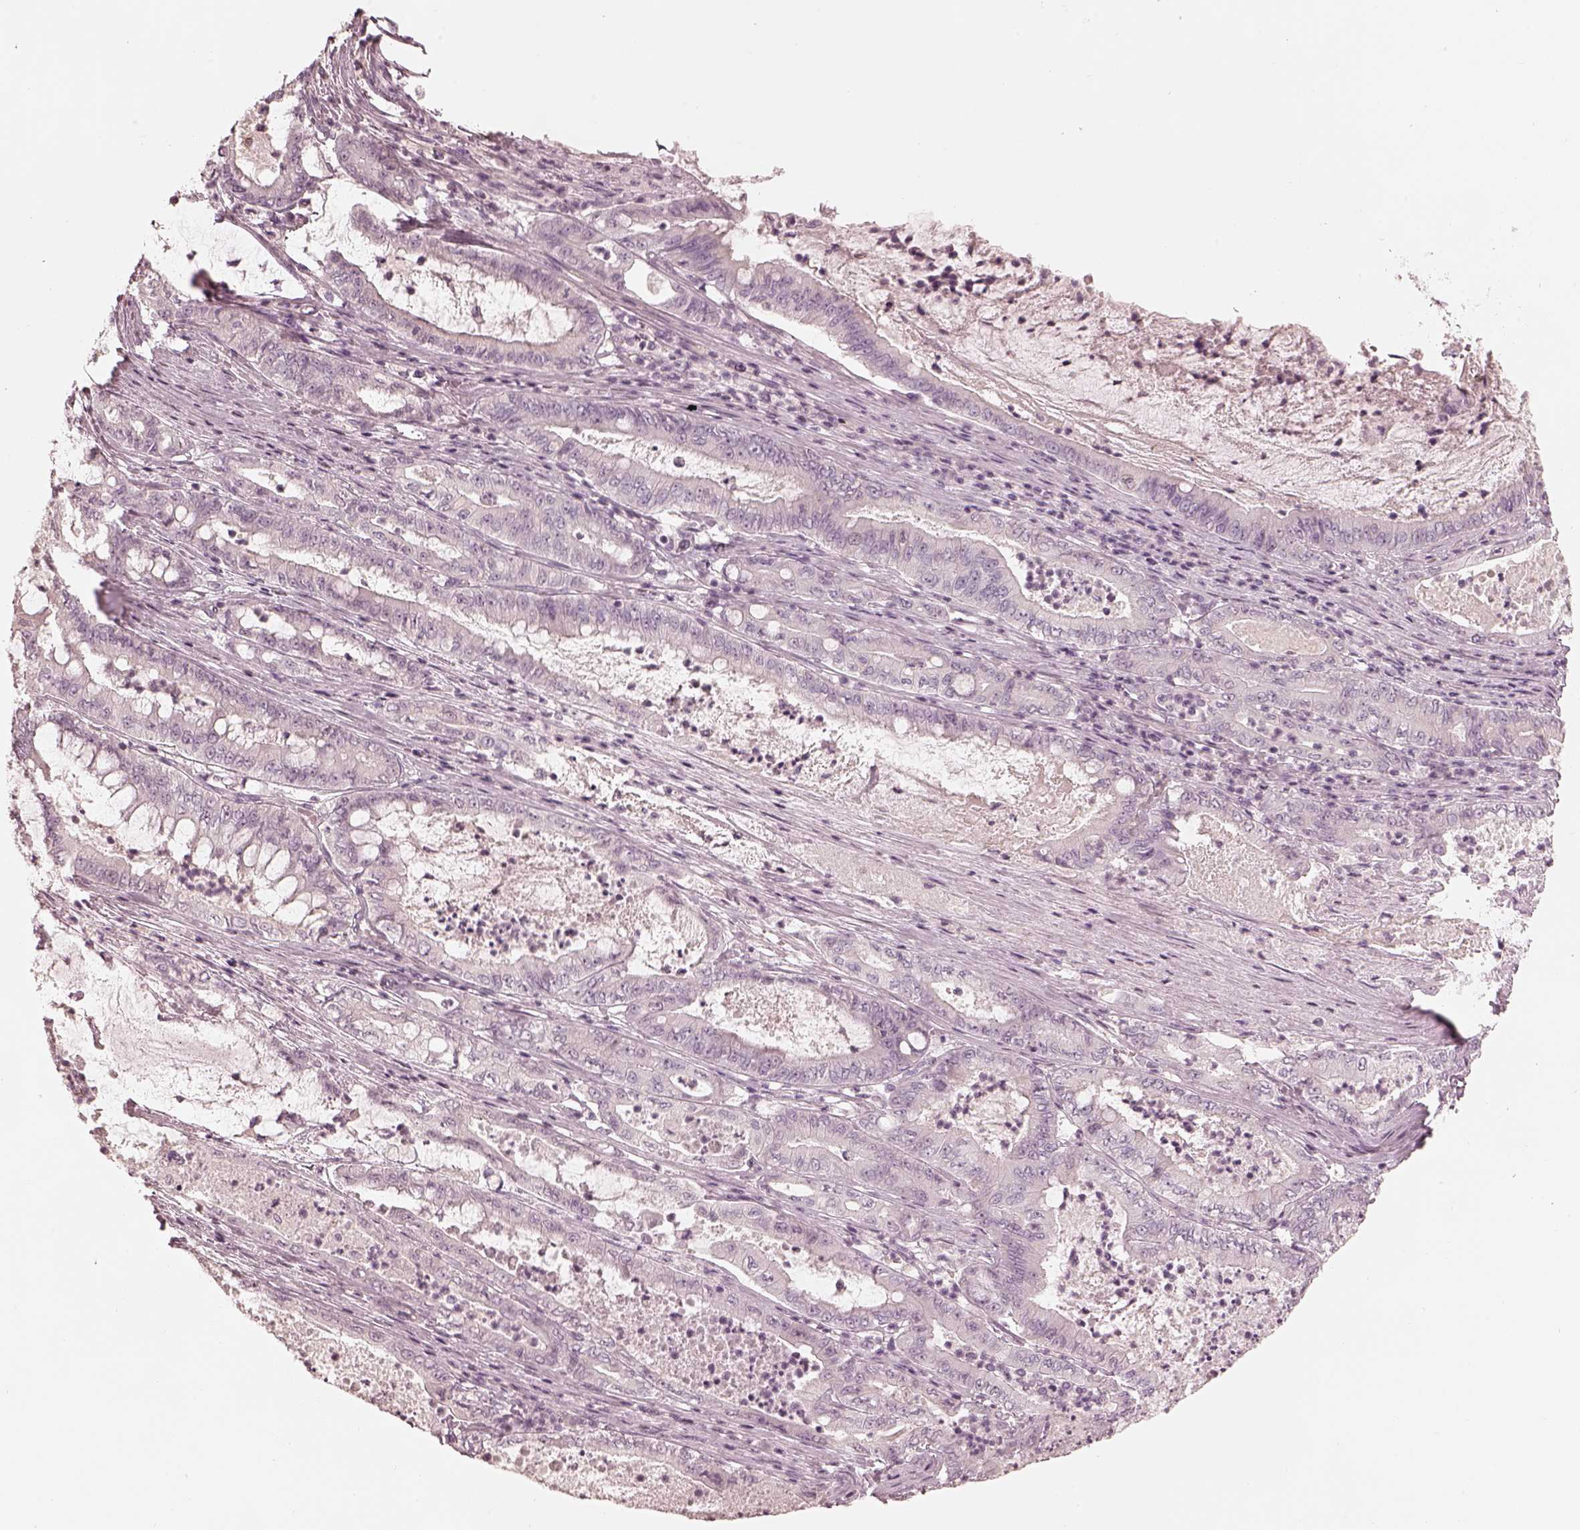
{"staining": {"intensity": "negative", "quantity": "none", "location": "none"}, "tissue": "pancreatic cancer", "cell_type": "Tumor cells", "image_type": "cancer", "snomed": [{"axis": "morphology", "description": "Adenocarcinoma, NOS"}, {"axis": "topography", "description": "Pancreas"}], "caption": "DAB immunohistochemical staining of human pancreatic cancer (adenocarcinoma) reveals no significant staining in tumor cells.", "gene": "PRKACG", "patient": {"sex": "male", "age": 71}}